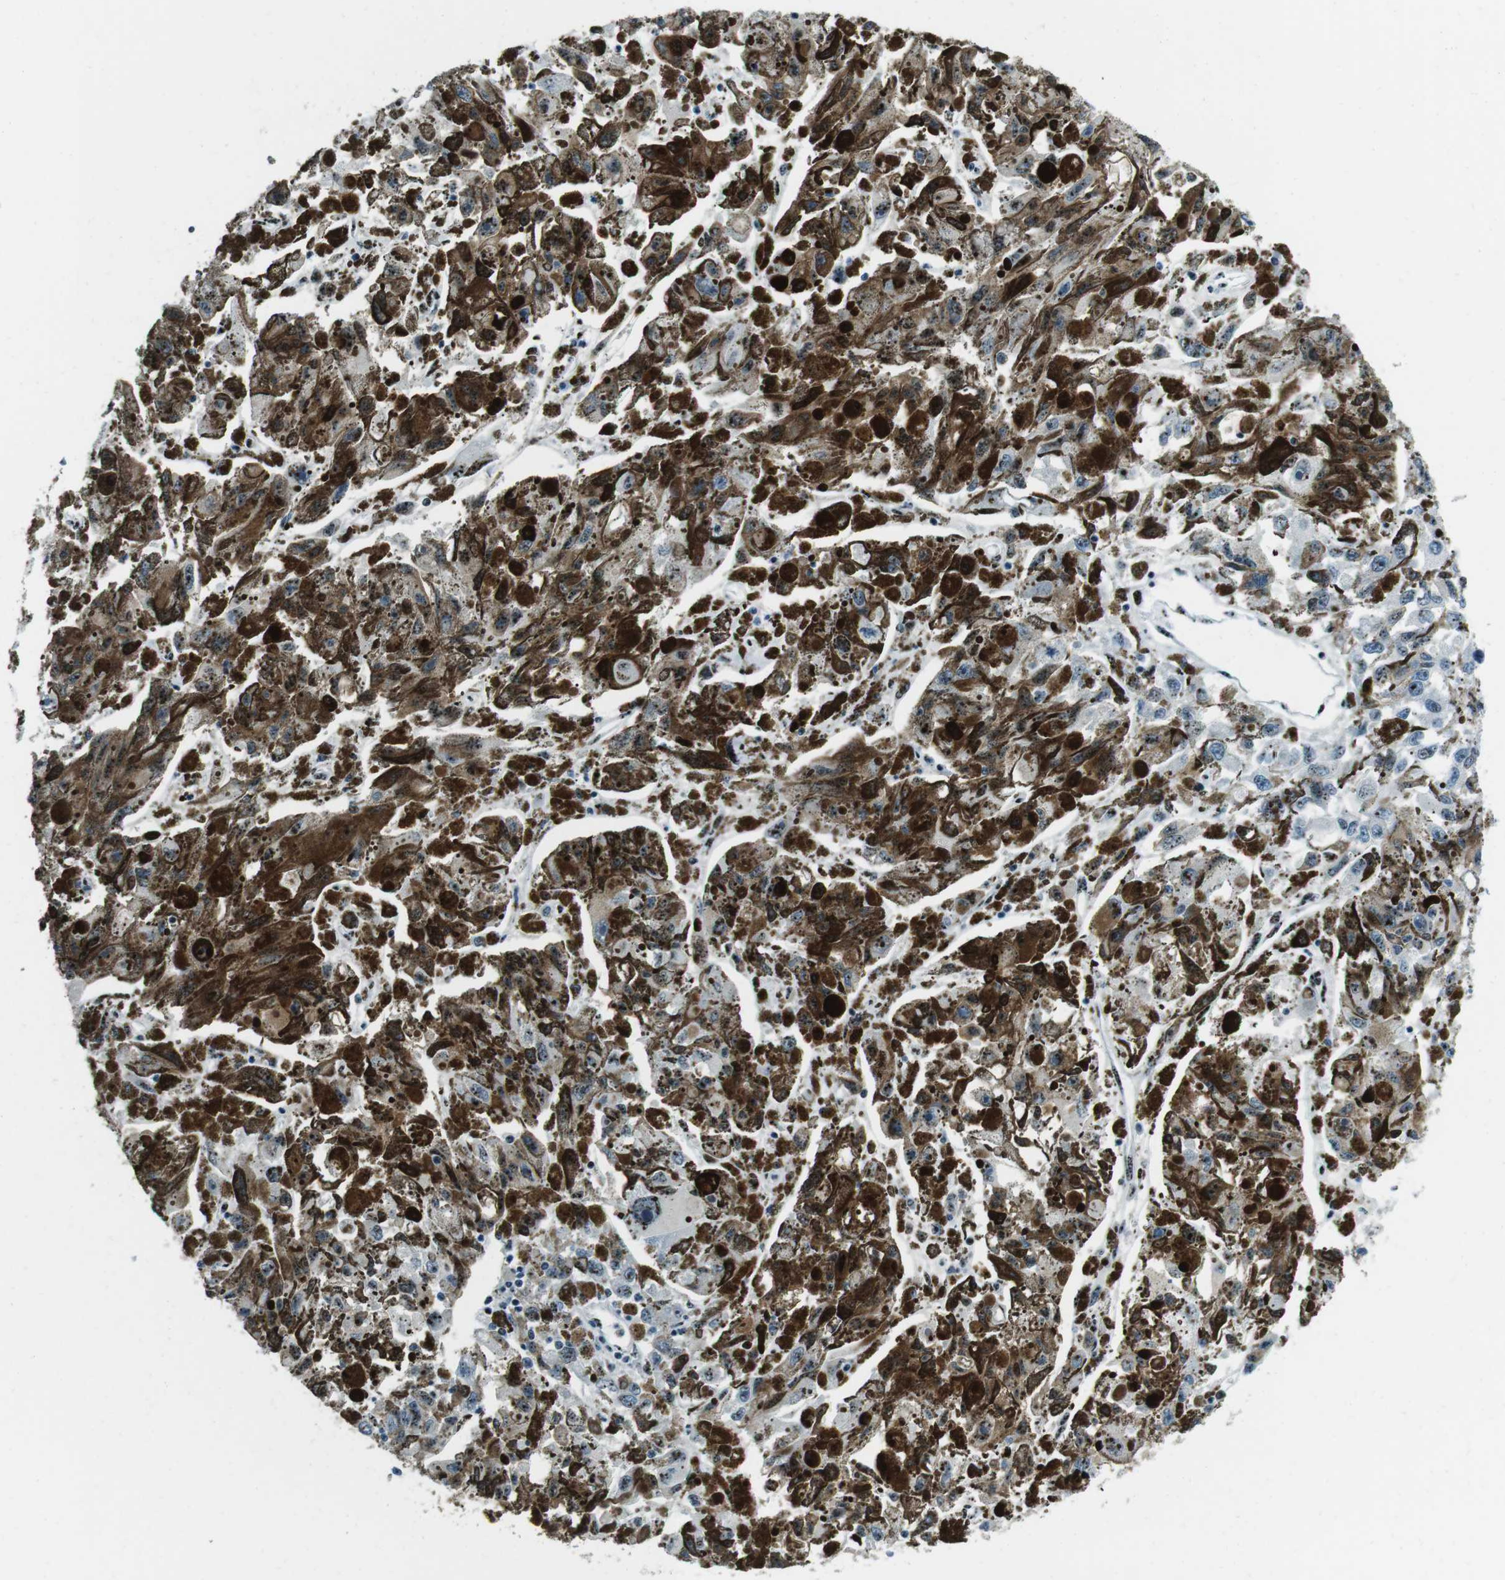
{"staining": {"intensity": "moderate", "quantity": "<25%", "location": "nuclear"}, "tissue": "melanoma", "cell_type": "Tumor cells", "image_type": "cancer", "snomed": [{"axis": "morphology", "description": "Malignant melanoma, NOS"}, {"axis": "topography", "description": "Skin"}], "caption": "IHC (DAB) staining of malignant melanoma displays moderate nuclear protein positivity in about <25% of tumor cells.", "gene": "PML", "patient": {"sex": "female", "age": 104}}